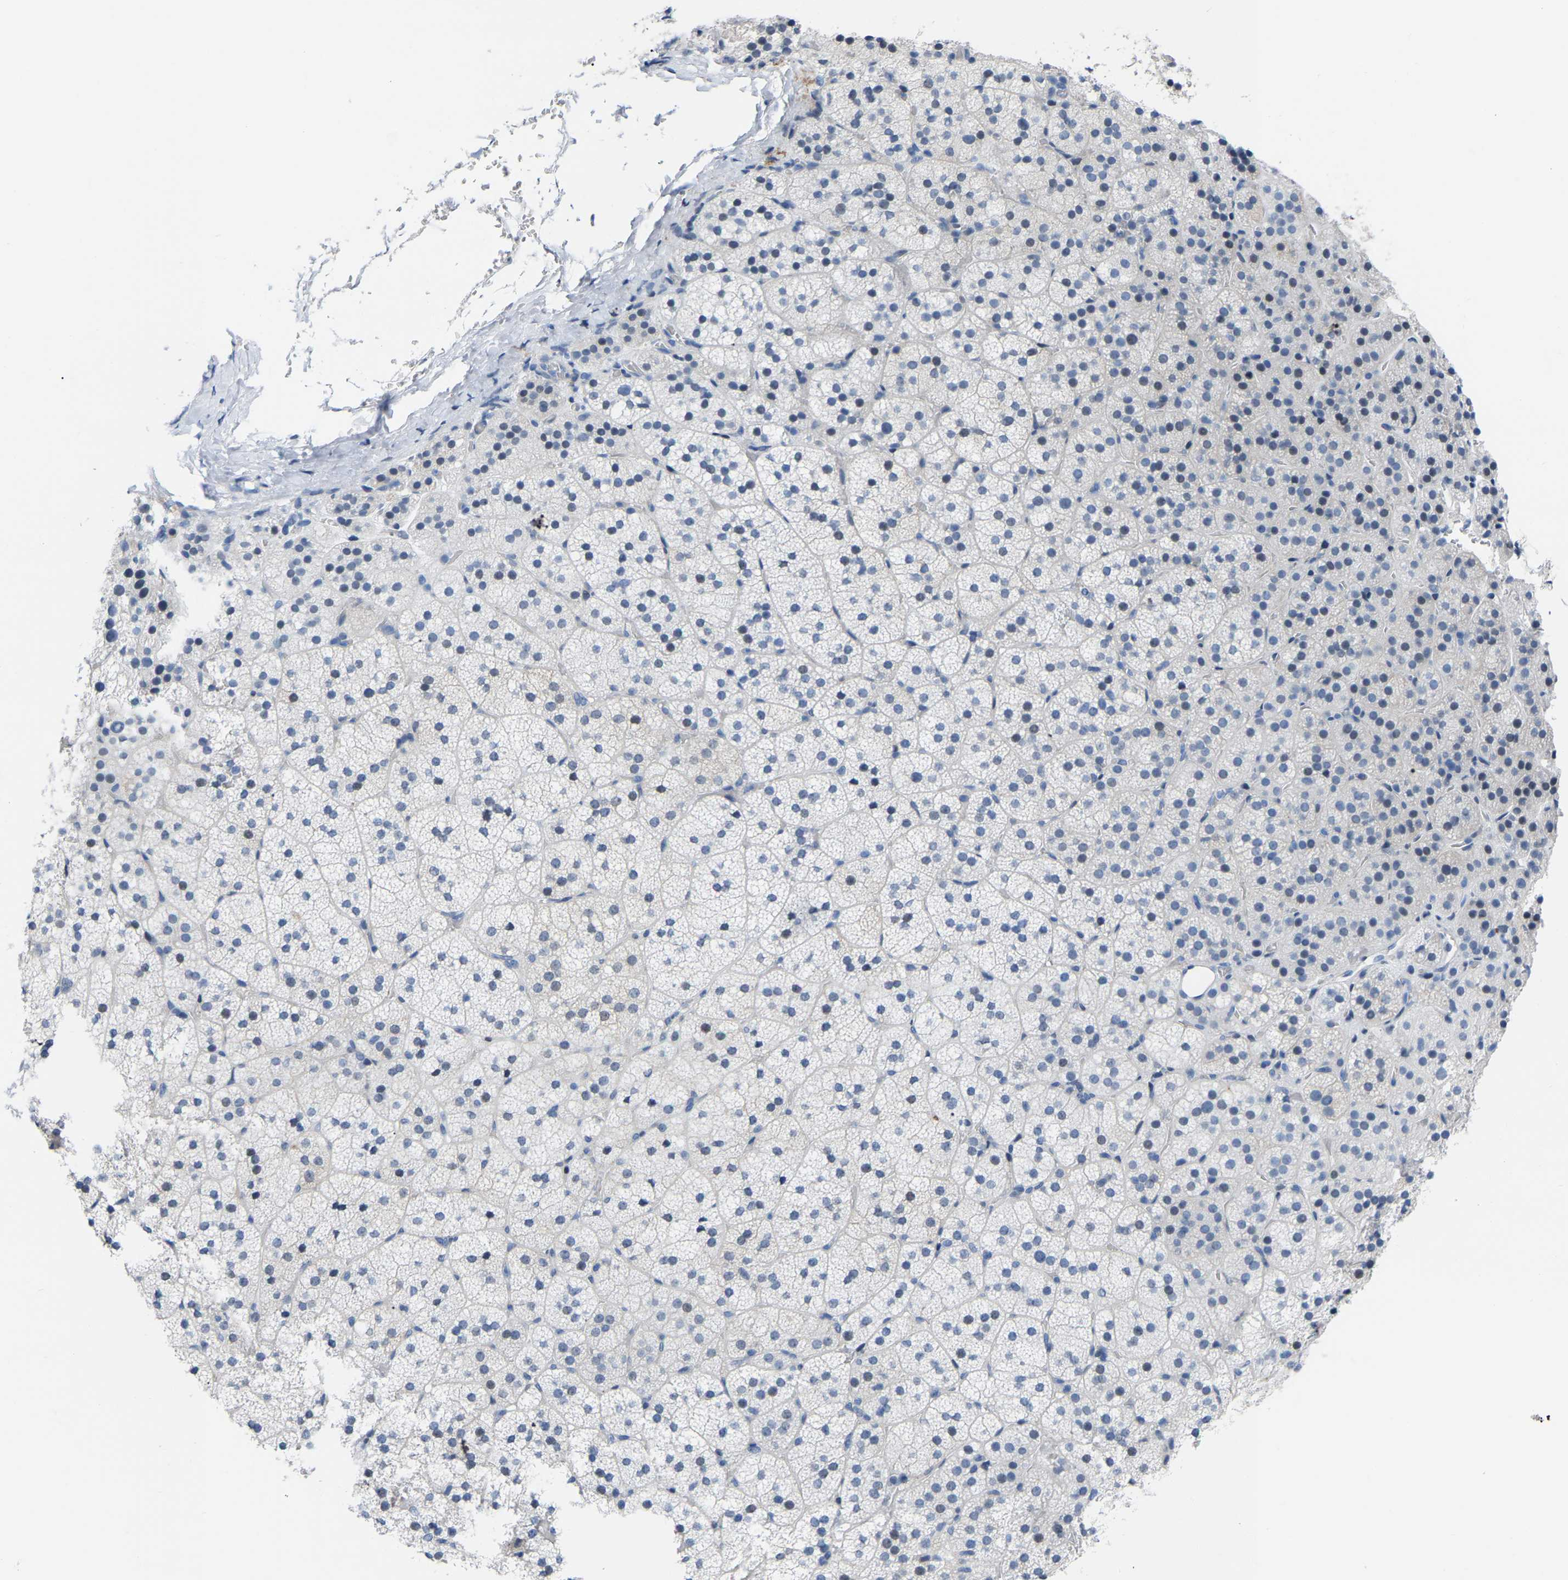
{"staining": {"intensity": "weak", "quantity": "25%-75%", "location": "cytoplasmic/membranous"}, "tissue": "adrenal gland", "cell_type": "Glandular cells", "image_type": "normal", "snomed": [{"axis": "morphology", "description": "Normal tissue, NOS"}, {"axis": "topography", "description": "Adrenal gland"}], "caption": "Protein staining reveals weak cytoplasmic/membranous staining in approximately 25%-75% of glandular cells in benign adrenal gland.", "gene": "ABTB2", "patient": {"sex": "female", "age": 44}}